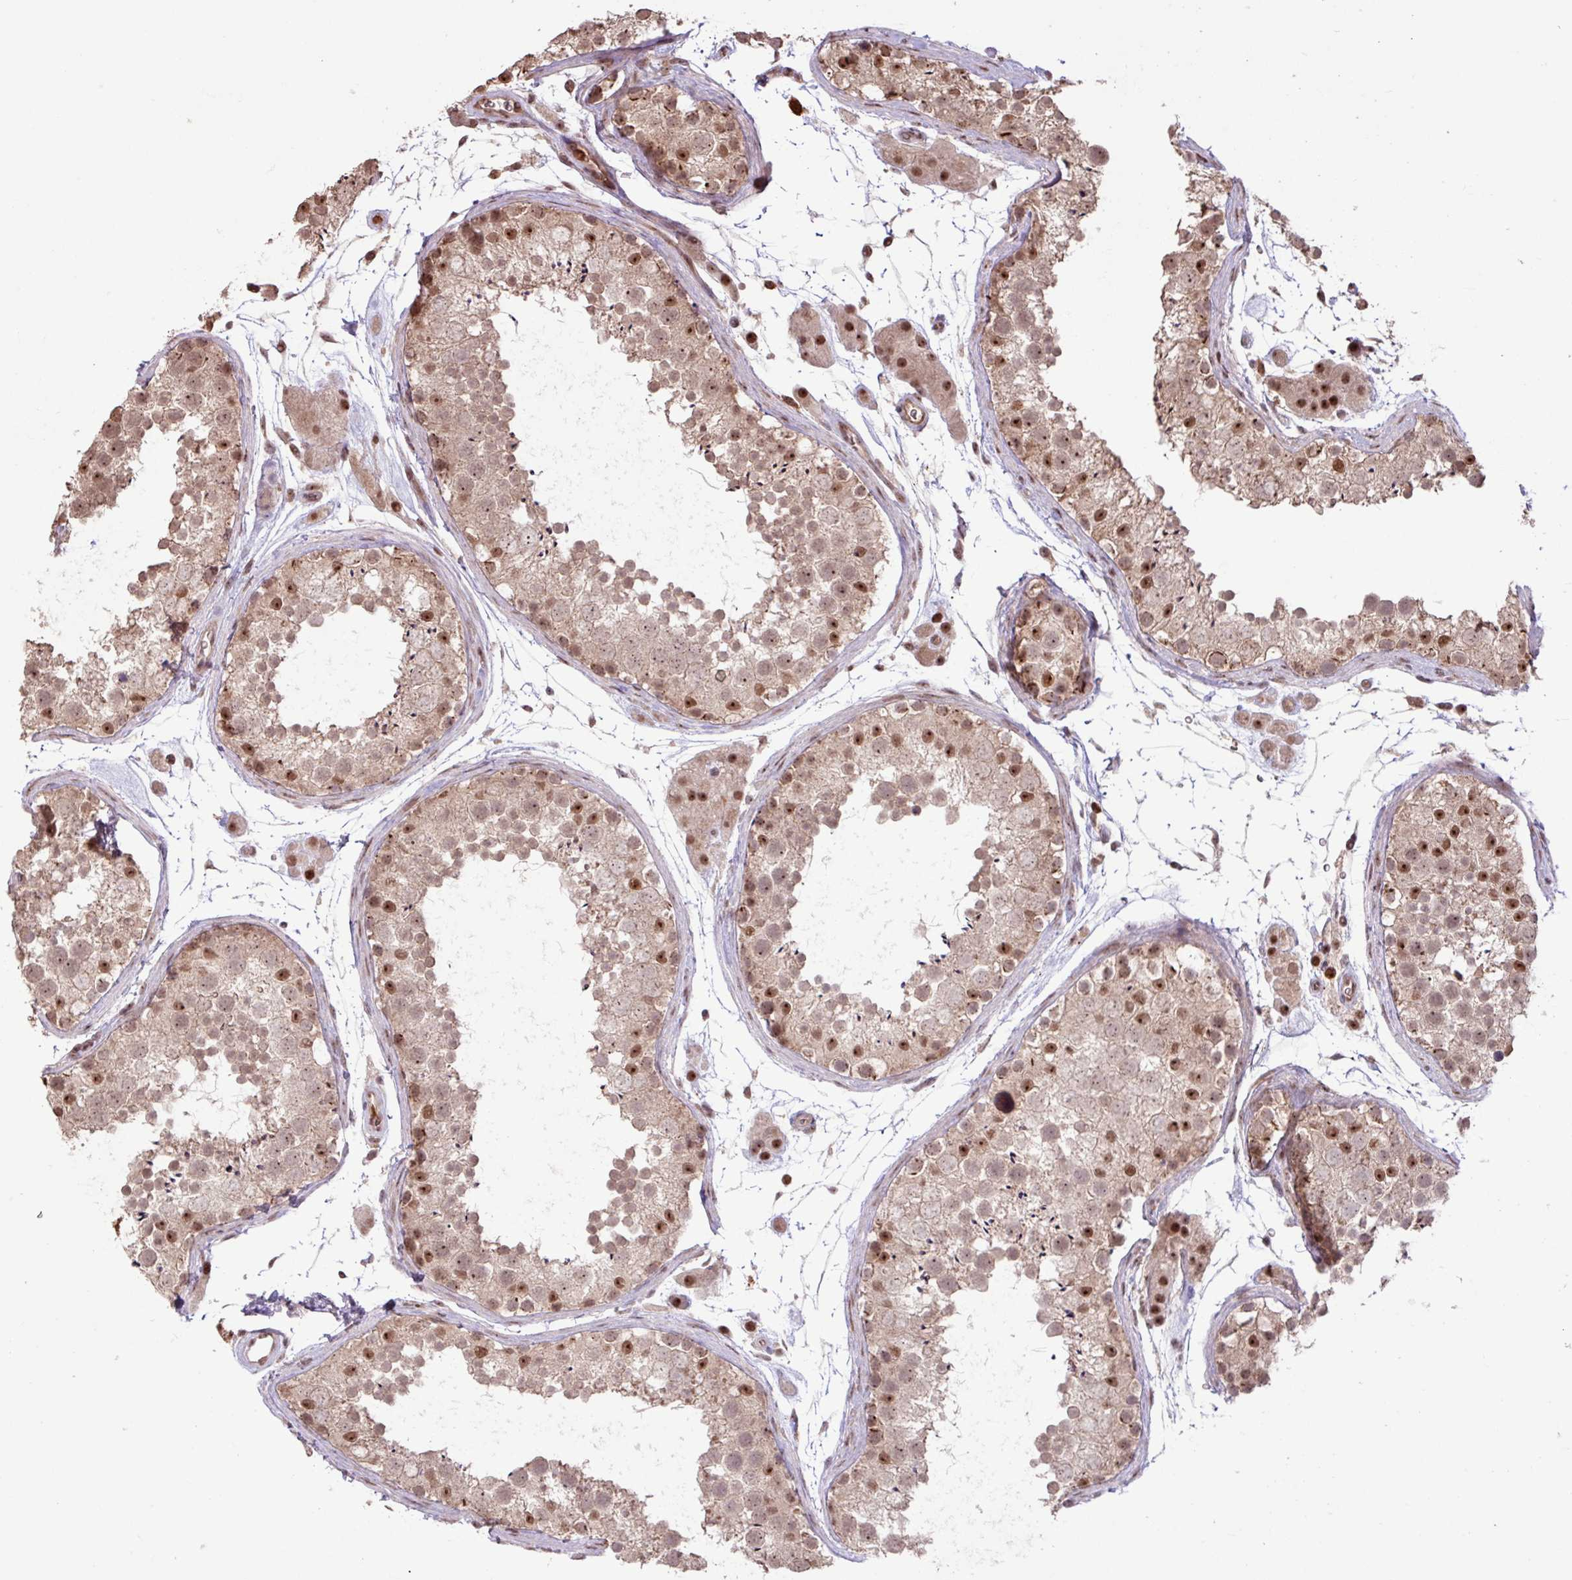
{"staining": {"intensity": "moderate", "quantity": ">75%", "location": "cytoplasmic/membranous,nuclear"}, "tissue": "testis", "cell_type": "Cells in seminiferous ducts", "image_type": "normal", "snomed": [{"axis": "morphology", "description": "Normal tissue, NOS"}, {"axis": "topography", "description": "Testis"}], "caption": "IHC image of benign human testis stained for a protein (brown), which displays medium levels of moderate cytoplasmic/membranous,nuclear staining in approximately >75% of cells in seminiferous ducts.", "gene": "GON7", "patient": {"sex": "male", "age": 41}}